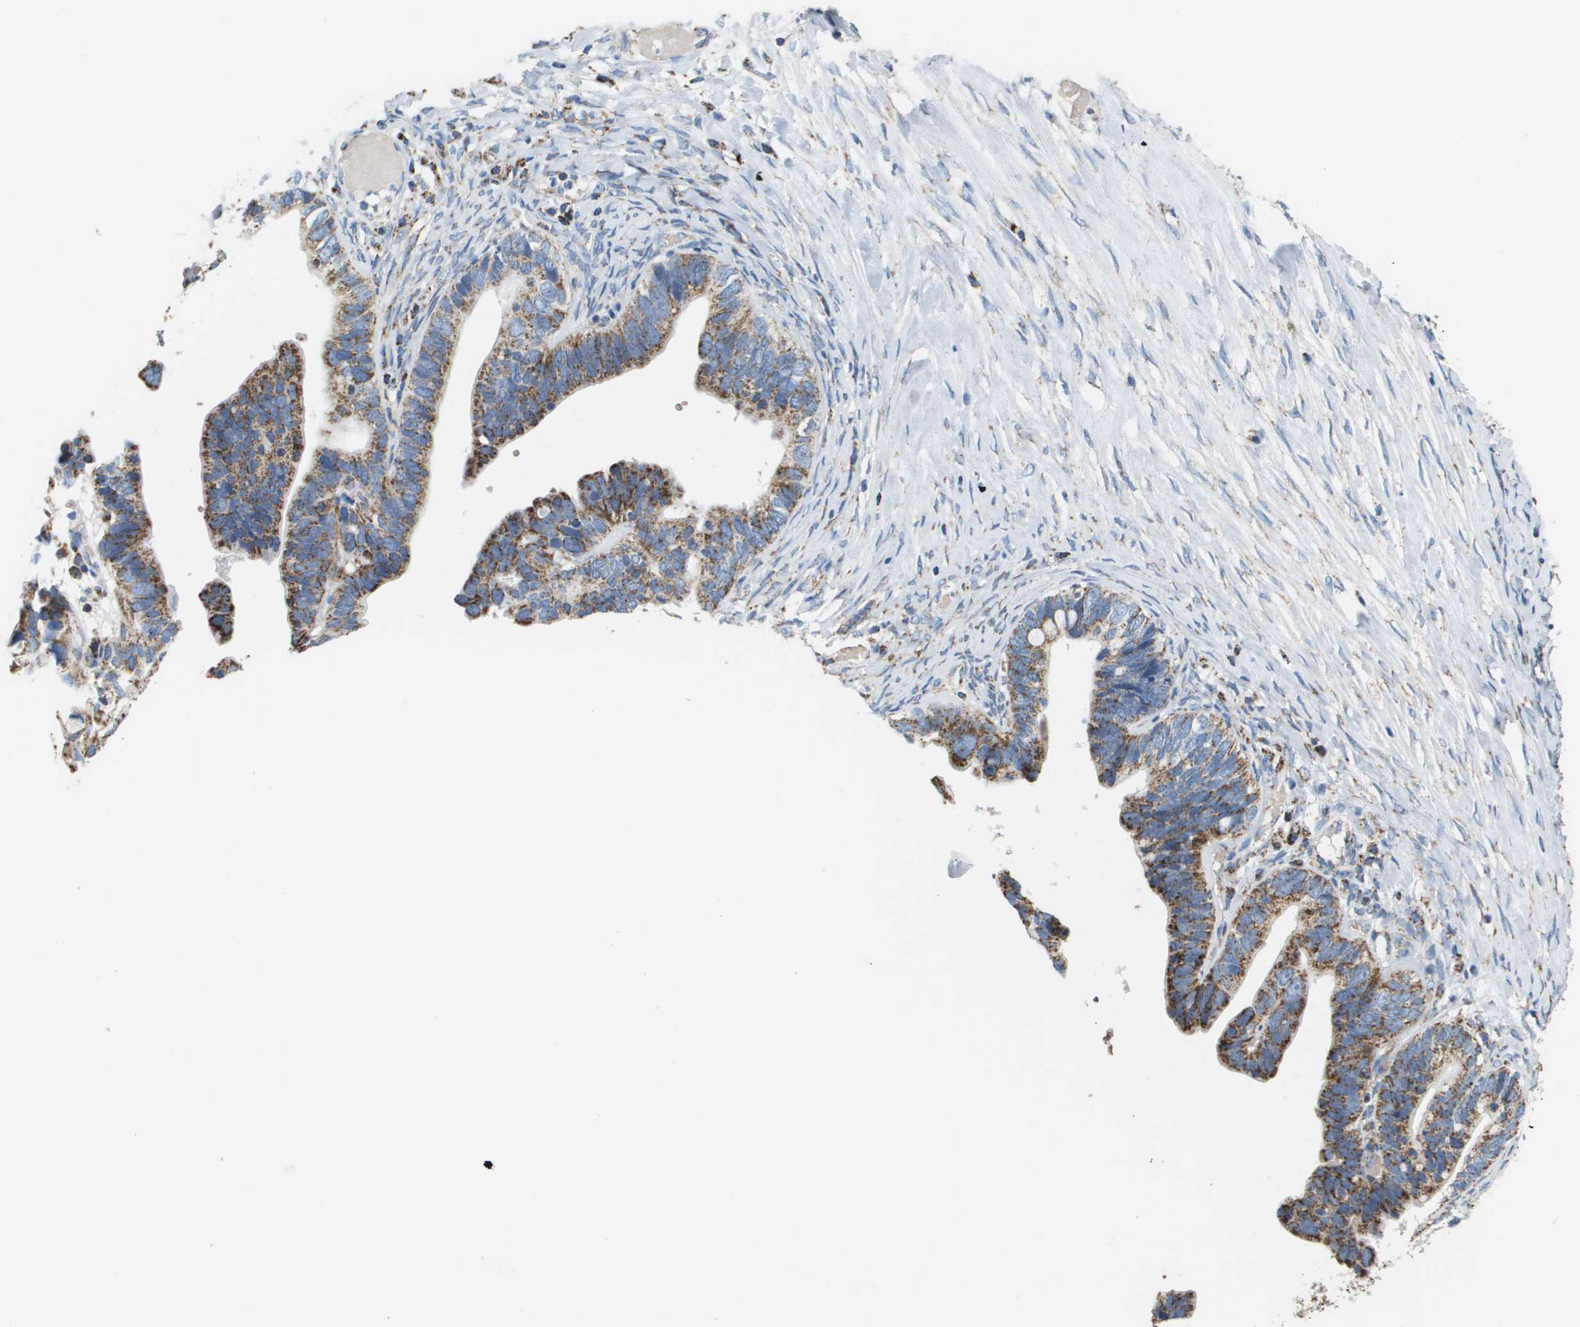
{"staining": {"intensity": "strong", "quantity": ">75%", "location": "cytoplasmic/membranous"}, "tissue": "ovarian cancer", "cell_type": "Tumor cells", "image_type": "cancer", "snomed": [{"axis": "morphology", "description": "Cystadenocarcinoma, serous, NOS"}, {"axis": "topography", "description": "Ovary"}], "caption": "Ovarian cancer stained for a protein (brown) shows strong cytoplasmic/membranous positive positivity in approximately >75% of tumor cells.", "gene": "ATP5F1B", "patient": {"sex": "female", "age": 56}}